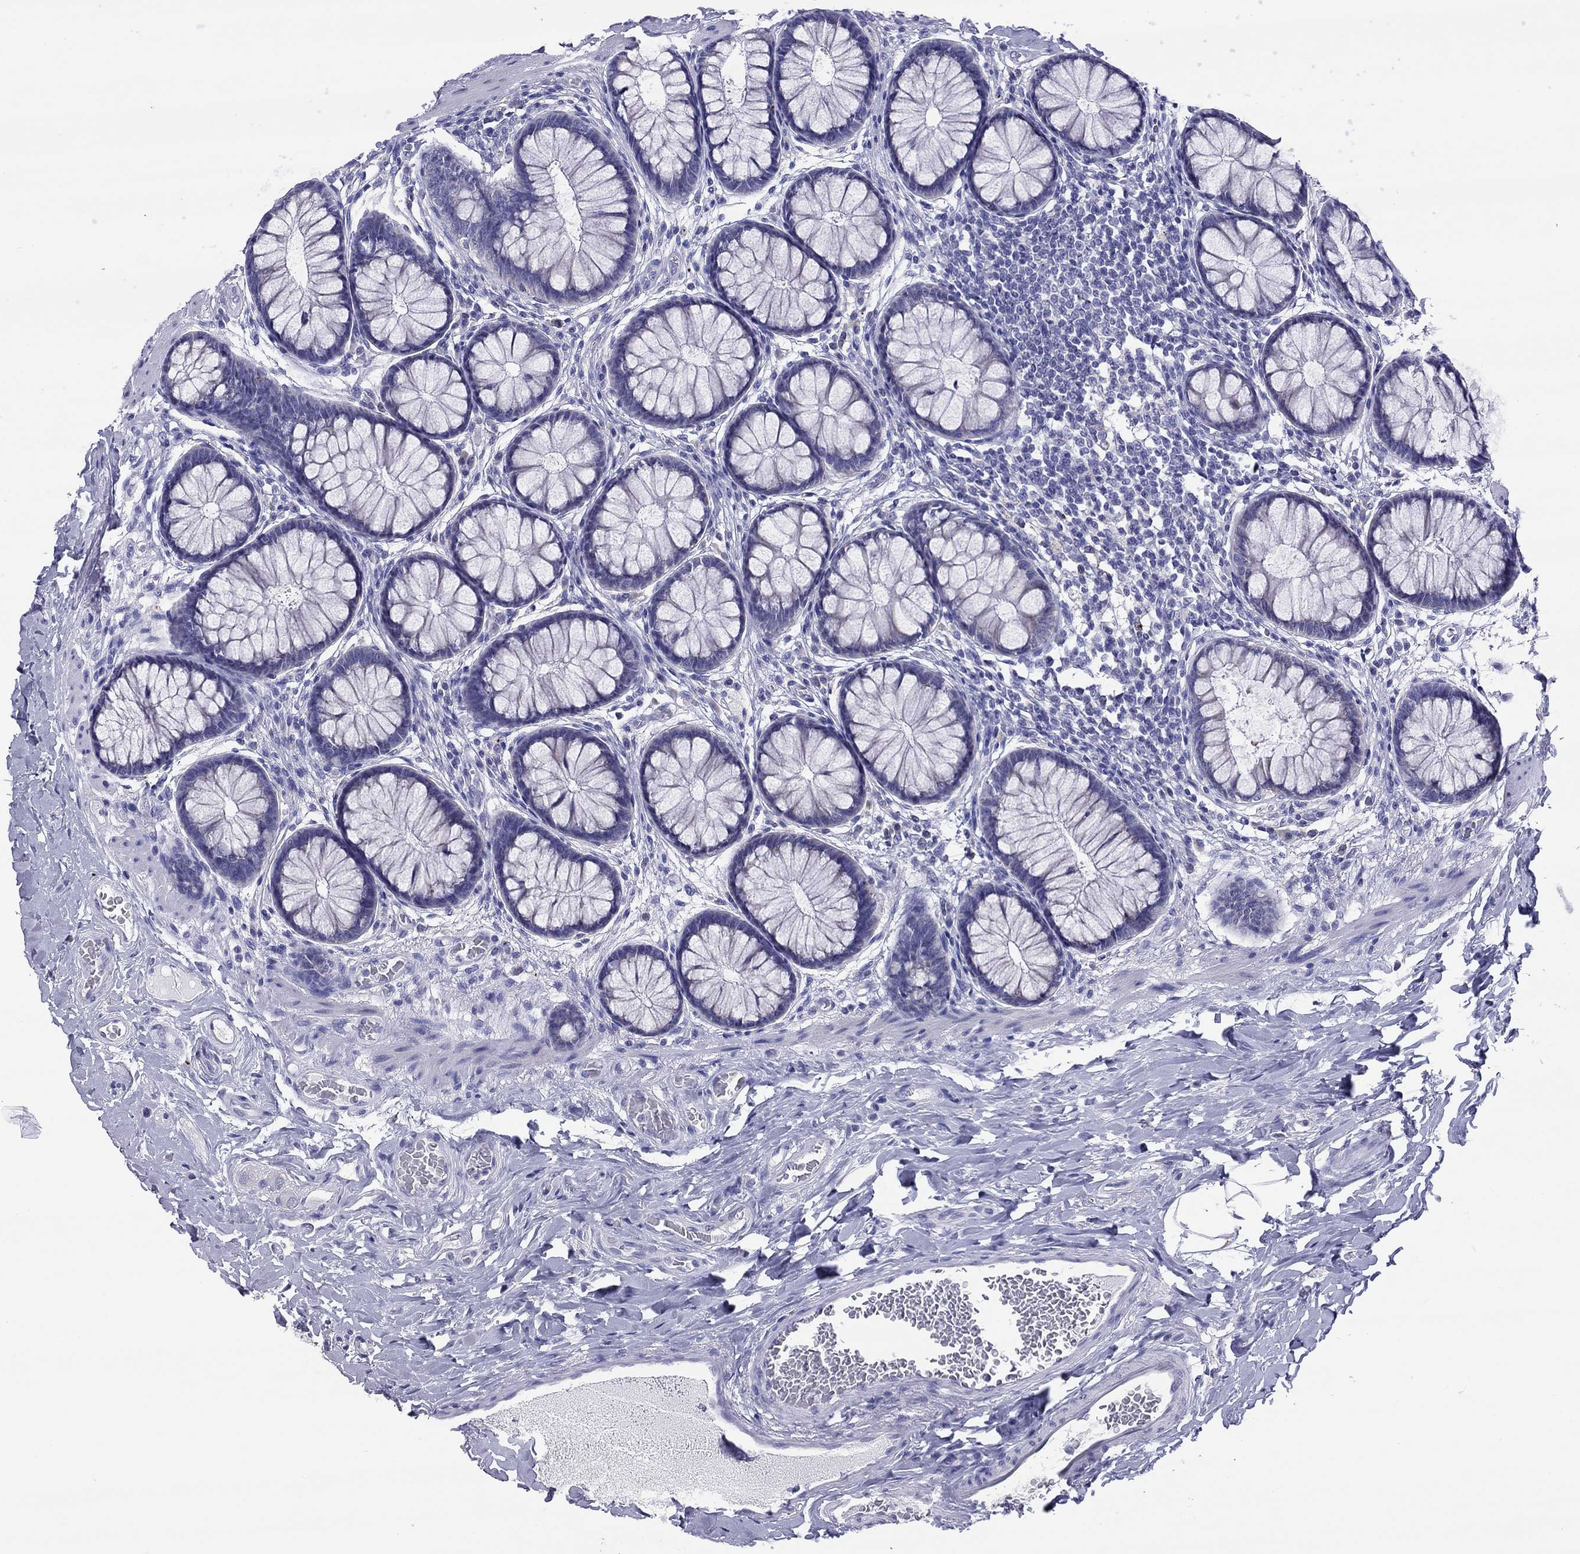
{"staining": {"intensity": "negative", "quantity": "none", "location": "none"}, "tissue": "colon", "cell_type": "Endothelial cells", "image_type": "normal", "snomed": [{"axis": "morphology", "description": "Normal tissue, NOS"}, {"axis": "topography", "description": "Colon"}], "caption": "Unremarkable colon was stained to show a protein in brown. There is no significant positivity in endothelial cells.", "gene": "COL9A1", "patient": {"sex": "female", "age": 65}}